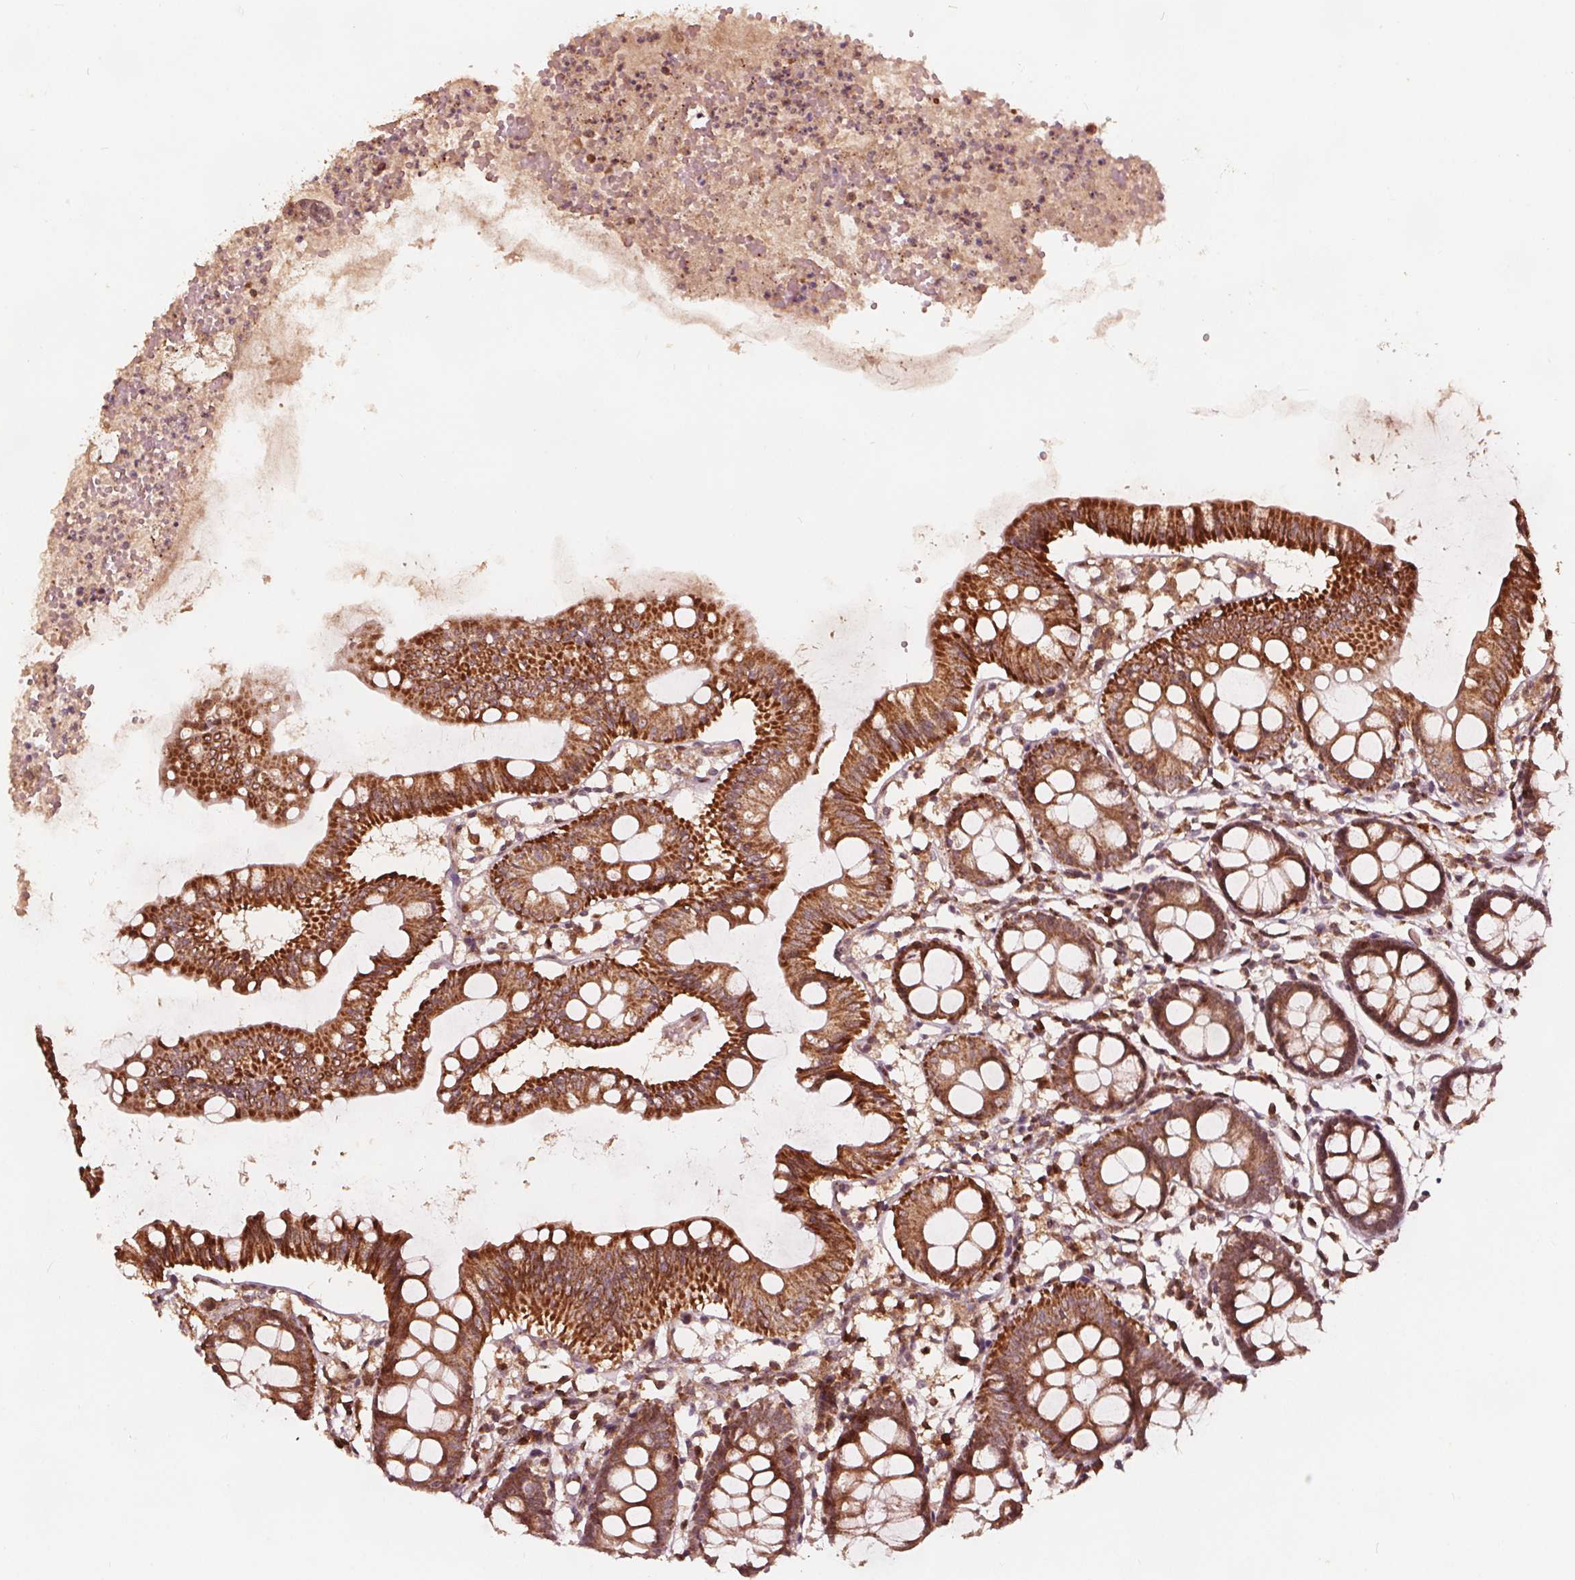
{"staining": {"intensity": "strong", "quantity": ">75%", "location": "cytoplasmic/membranous"}, "tissue": "colon", "cell_type": "Endothelial cells", "image_type": "normal", "snomed": [{"axis": "morphology", "description": "Normal tissue, NOS"}, {"axis": "topography", "description": "Colon"}], "caption": "Benign colon was stained to show a protein in brown. There is high levels of strong cytoplasmic/membranous expression in approximately >75% of endothelial cells. The protein is stained brown, and the nuclei are stained in blue (DAB (3,3'-diaminobenzidine) IHC with brightfield microscopy, high magnification).", "gene": "AIP", "patient": {"sex": "female", "age": 84}}